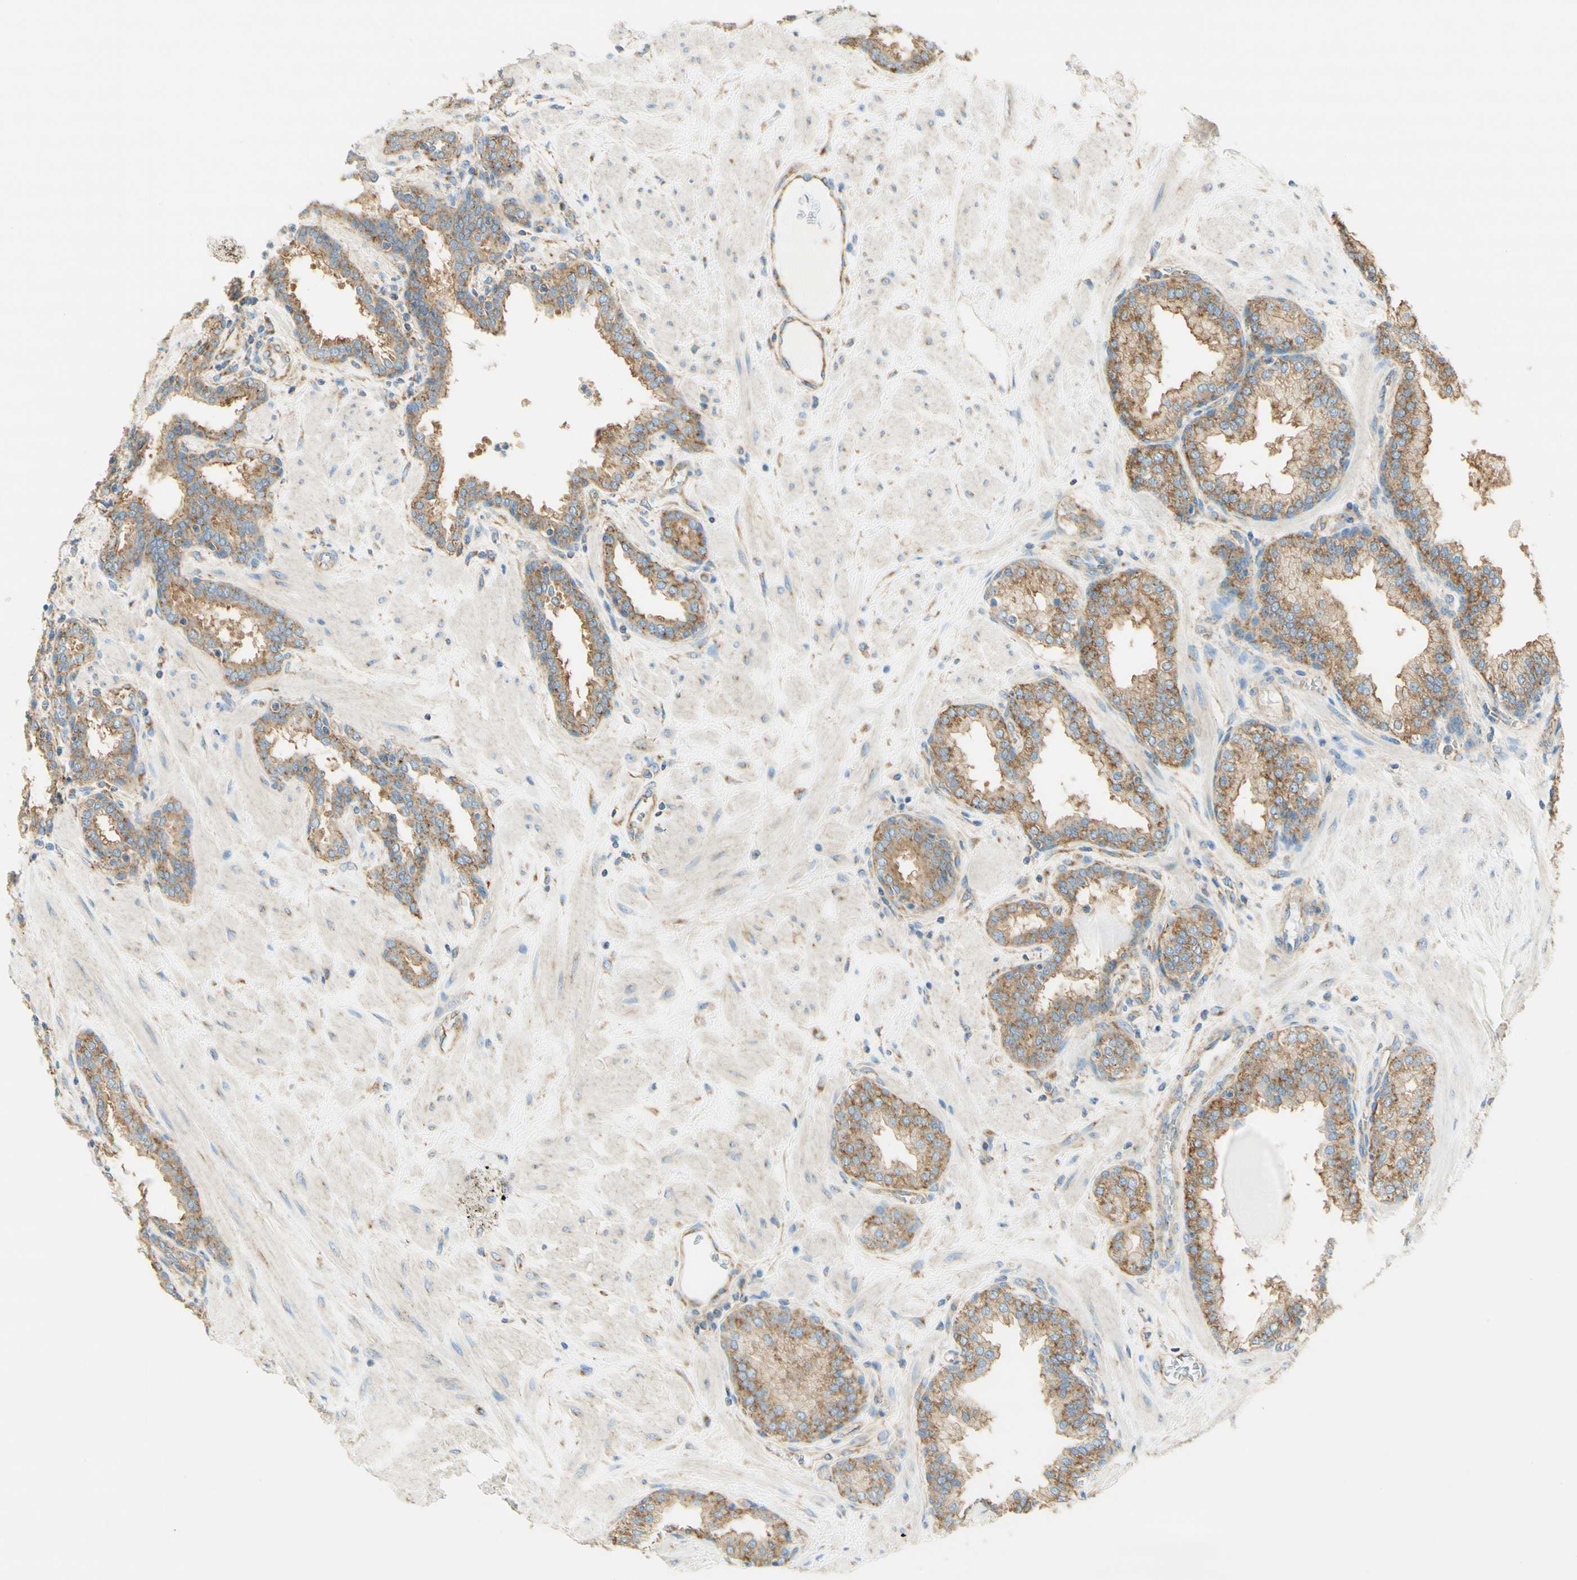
{"staining": {"intensity": "moderate", "quantity": ">75%", "location": "cytoplasmic/membranous"}, "tissue": "prostate", "cell_type": "Glandular cells", "image_type": "normal", "snomed": [{"axis": "morphology", "description": "Normal tissue, NOS"}, {"axis": "topography", "description": "Prostate"}], "caption": "DAB (3,3'-diaminobenzidine) immunohistochemical staining of benign prostate reveals moderate cytoplasmic/membranous protein staining in about >75% of glandular cells.", "gene": "CLTC", "patient": {"sex": "male", "age": 51}}